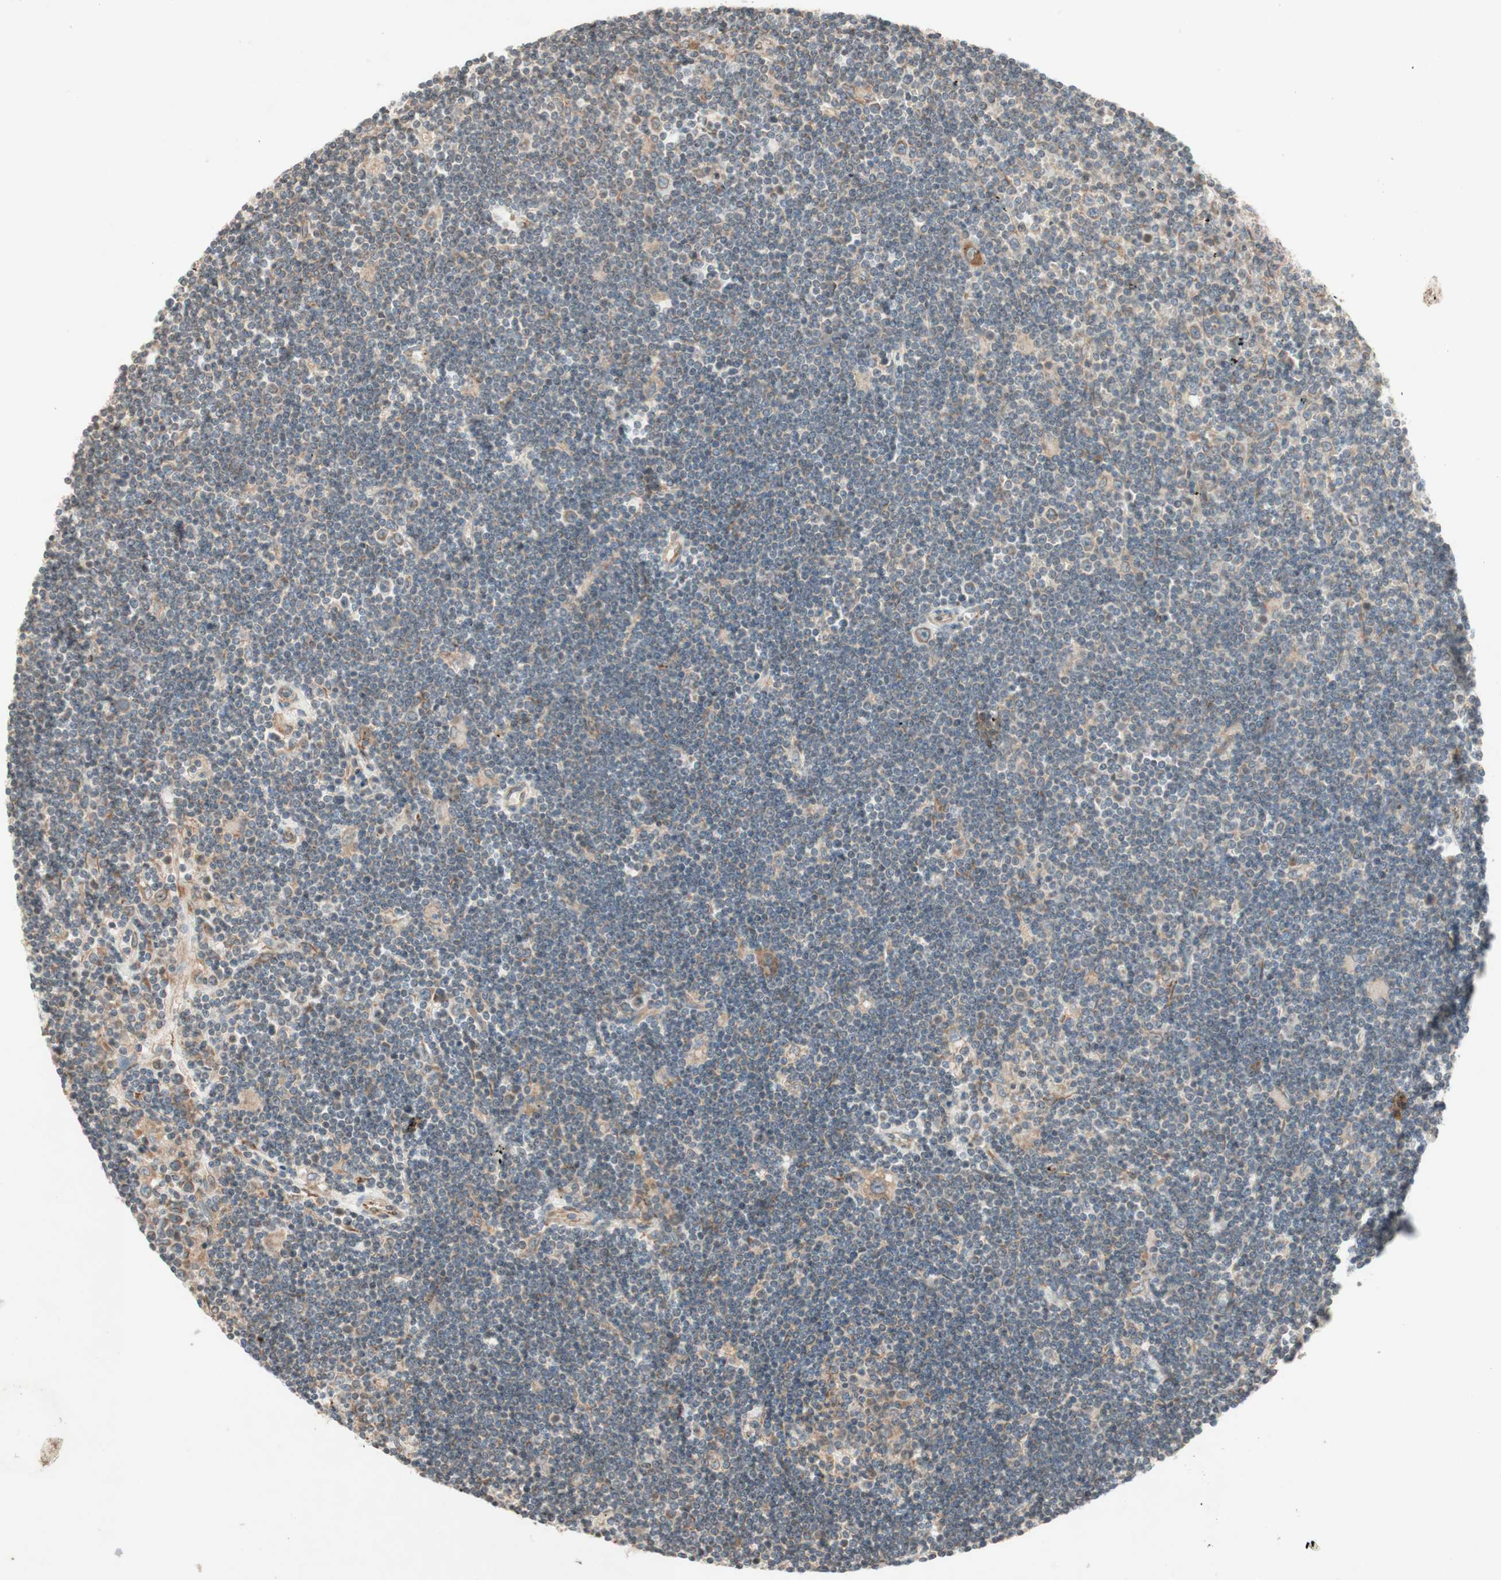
{"staining": {"intensity": "weak", "quantity": "<25%", "location": "cytoplasmic/membranous"}, "tissue": "lymphoma", "cell_type": "Tumor cells", "image_type": "cancer", "snomed": [{"axis": "morphology", "description": "Malignant lymphoma, non-Hodgkin's type, Low grade"}, {"axis": "topography", "description": "Spleen"}], "caption": "Tumor cells show no significant positivity in lymphoma.", "gene": "SOCS2", "patient": {"sex": "male", "age": 76}}